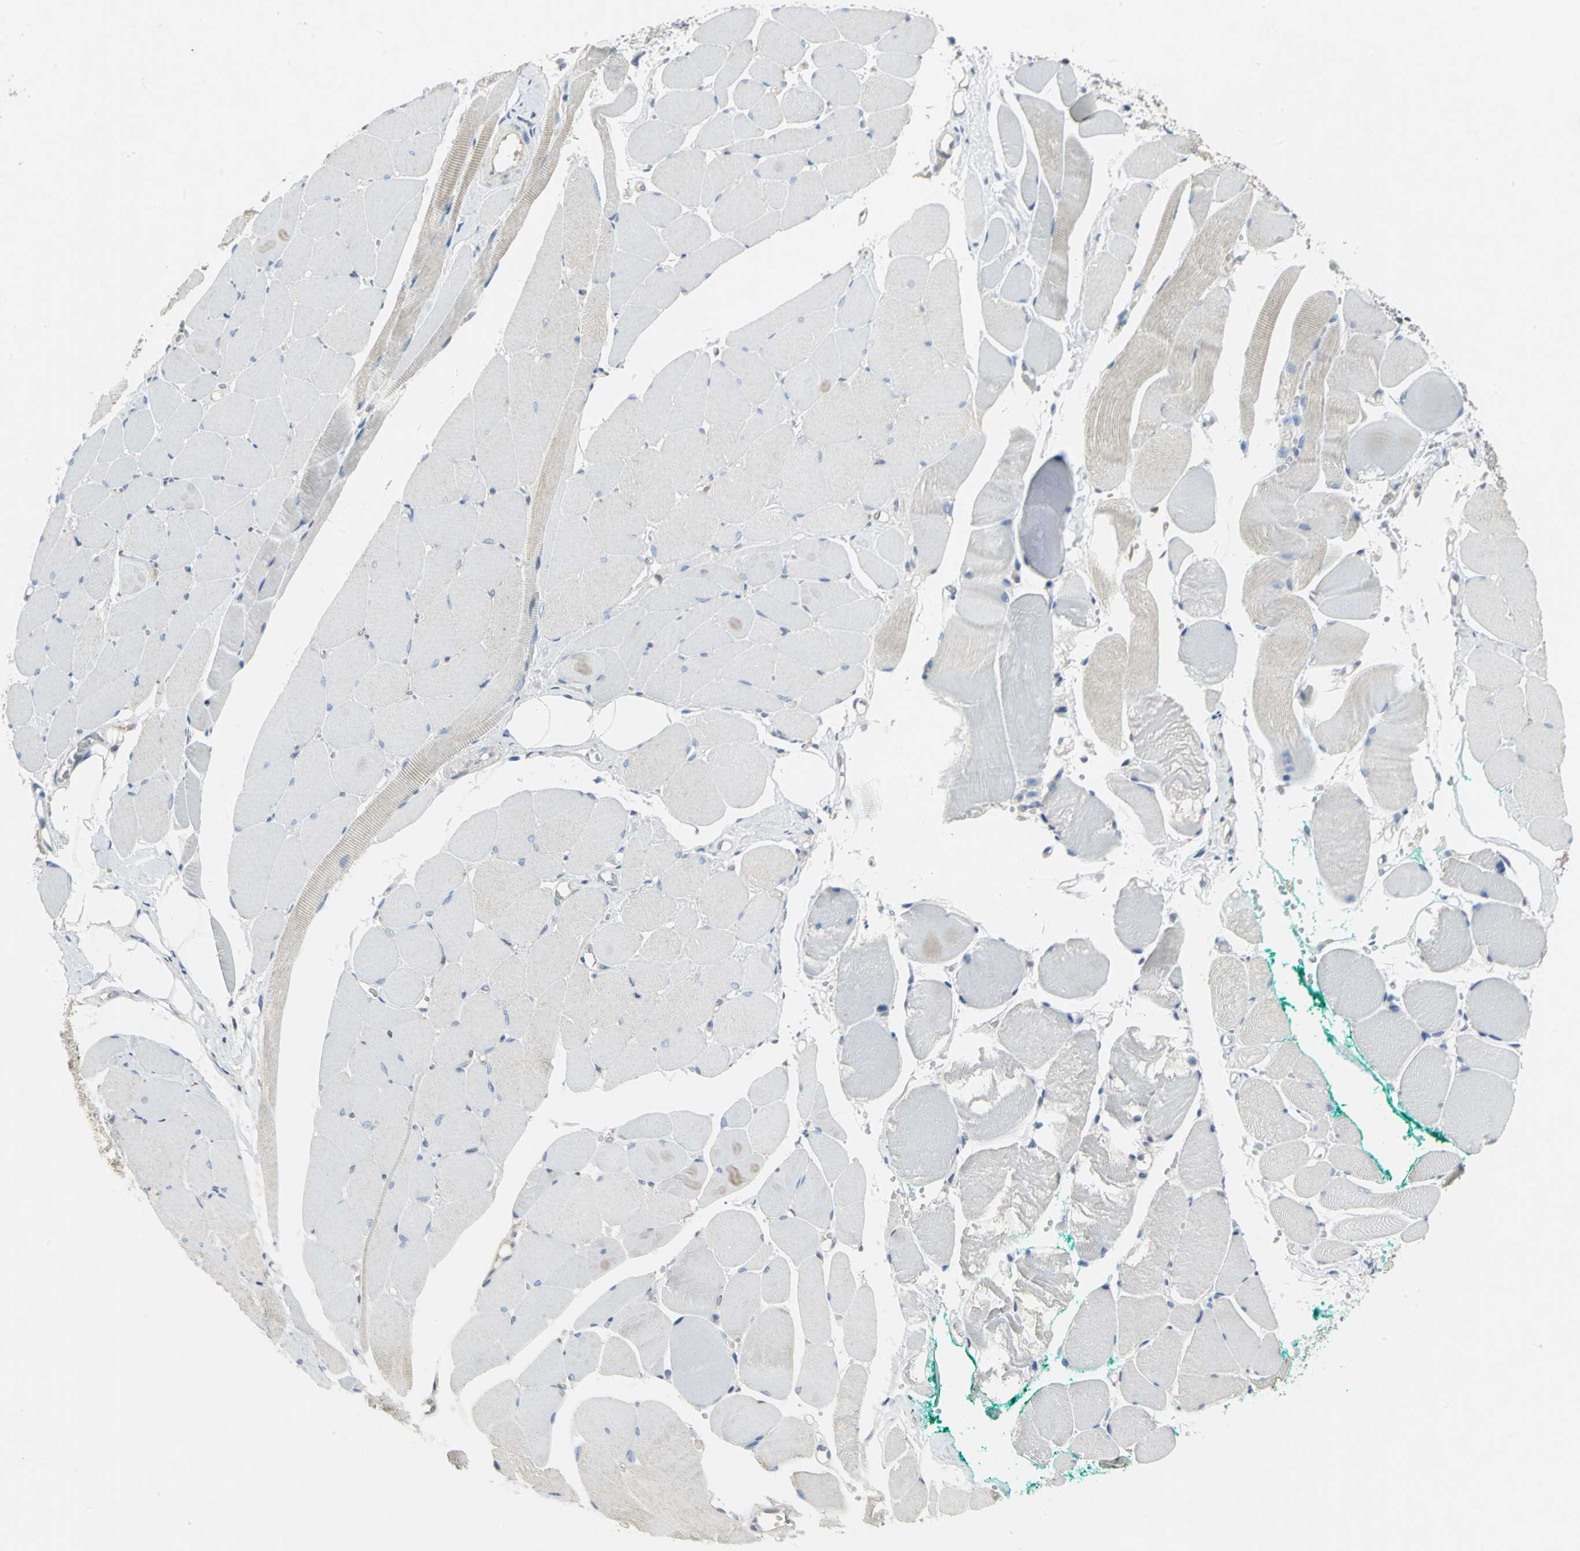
{"staining": {"intensity": "negative", "quantity": "none", "location": "none"}, "tissue": "skeletal muscle", "cell_type": "Myocytes", "image_type": "normal", "snomed": [{"axis": "morphology", "description": "Normal tissue, NOS"}, {"axis": "topography", "description": "Skeletal muscle"}, {"axis": "topography", "description": "Peripheral nerve tissue"}], "caption": "A histopathology image of skeletal muscle stained for a protein demonstrates no brown staining in myocytes.", "gene": "PPIA", "patient": {"sex": "female", "age": 84}}